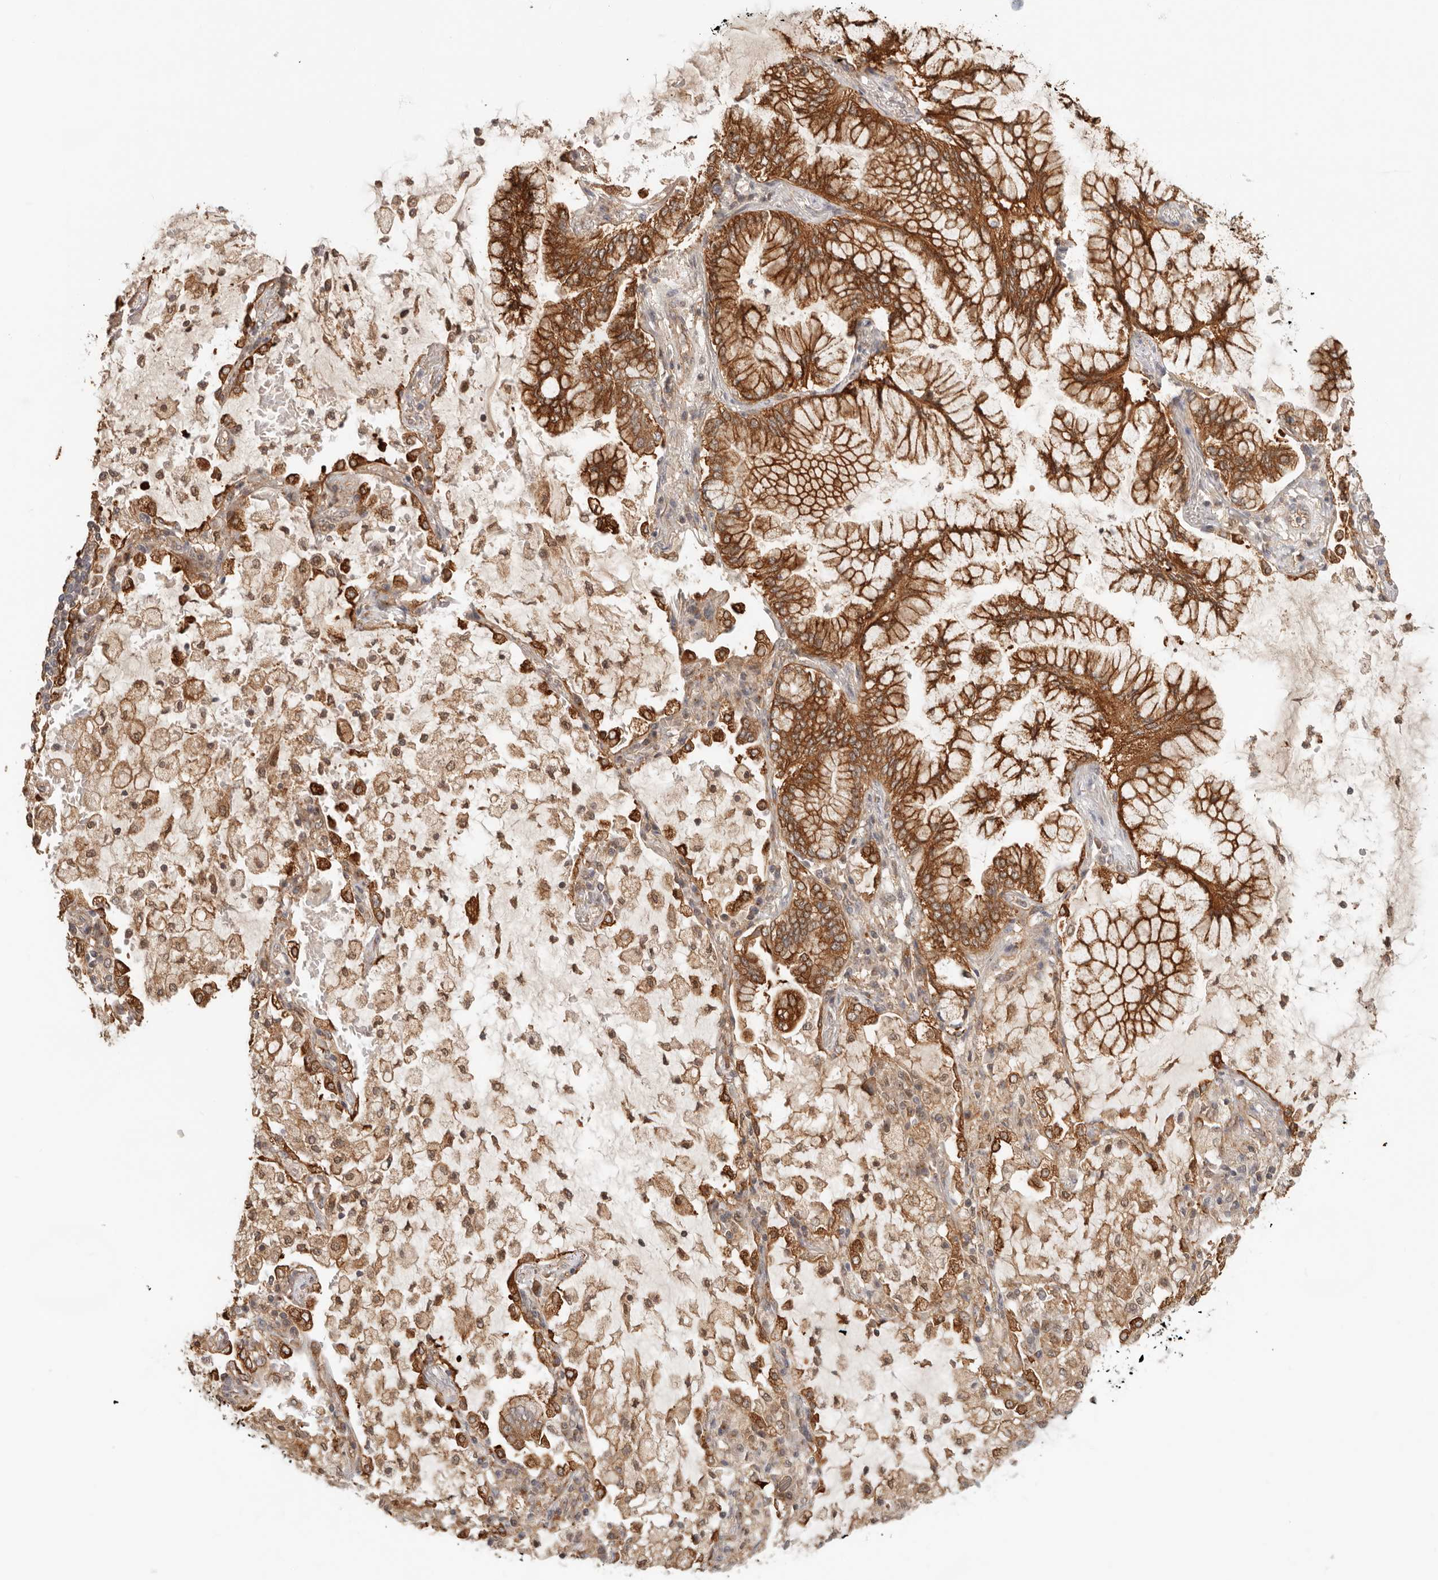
{"staining": {"intensity": "strong", "quantity": ">75%", "location": "cytoplasmic/membranous"}, "tissue": "lung cancer", "cell_type": "Tumor cells", "image_type": "cancer", "snomed": [{"axis": "morphology", "description": "Adenocarcinoma, NOS"}, {"axis": "topography", "description": "Lung"}], "caption": "IHC micrograph of neoplastic tissue: lung adenocarcinoma stained using immunohistochemistry (IHC) demonstrates high levels of strong protein expression localized specifically in the cytoplasmic/membranous of tumor cells, appearing as a cytoplasmic/membranous brown color.", "gene": "HEXD", "patient": {"sex": "female", "age": 70}}